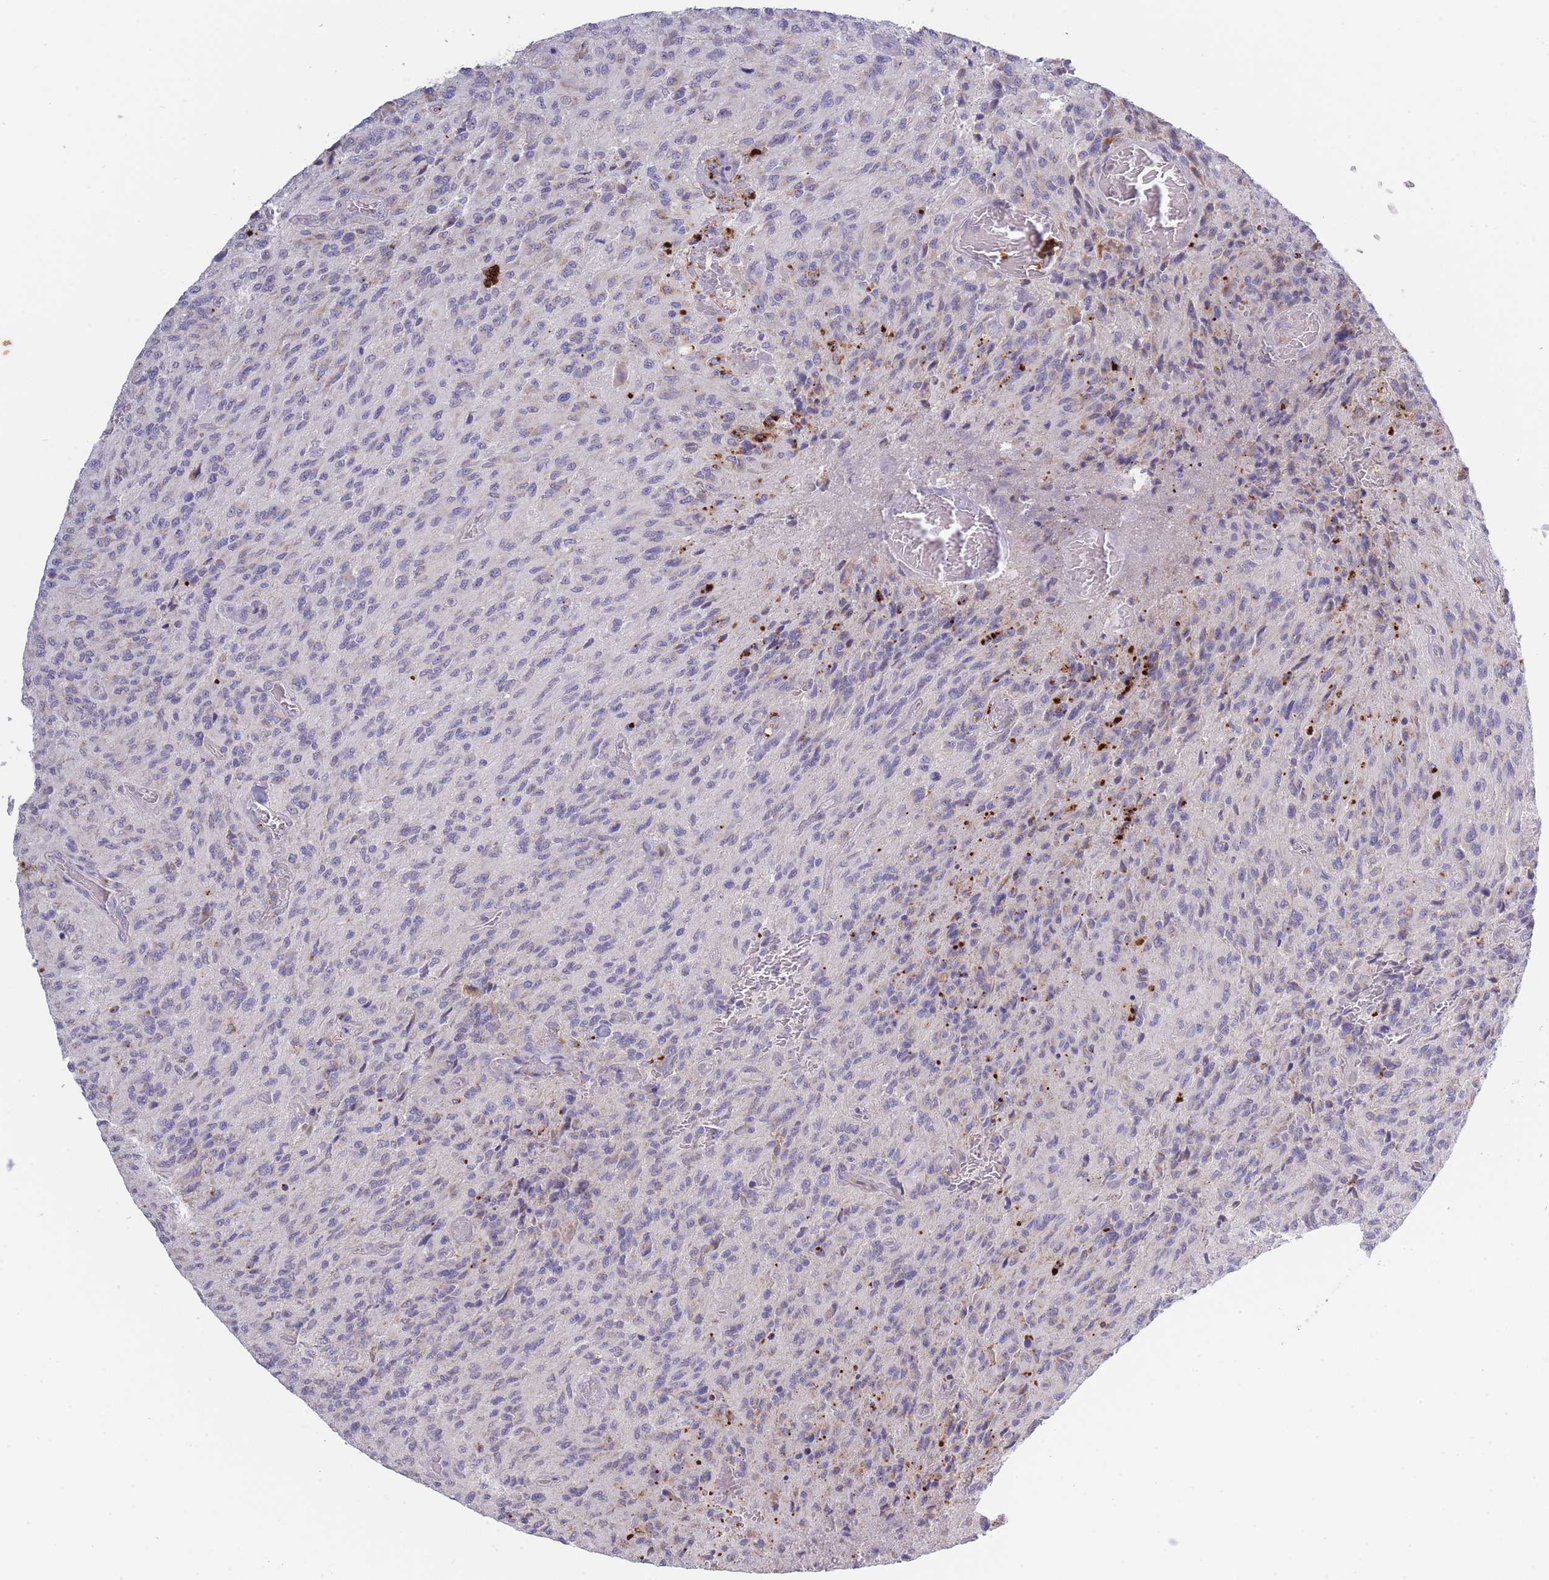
{"staining": {"intensity": "negative", "quantity": "none", "location": "none"}, "tissue": "glioma", "cell_type": "Tumor cells", "image_type": "cancer", "snomed": [{"axis": "morphology", "description": "Normal tissue, NOS"}, {"axis": "morphology", "description": "Glioma, malignant, High grade"}, {"axis": "topography", "description": "Cerebral cortex"}], "caption": "The immunohistochemistry (IHC) micrograph has no significant expression in tumor cells of glioma tissue.", "gene": "TRIM61", "patient": {"sex": "male", "age": 56}}